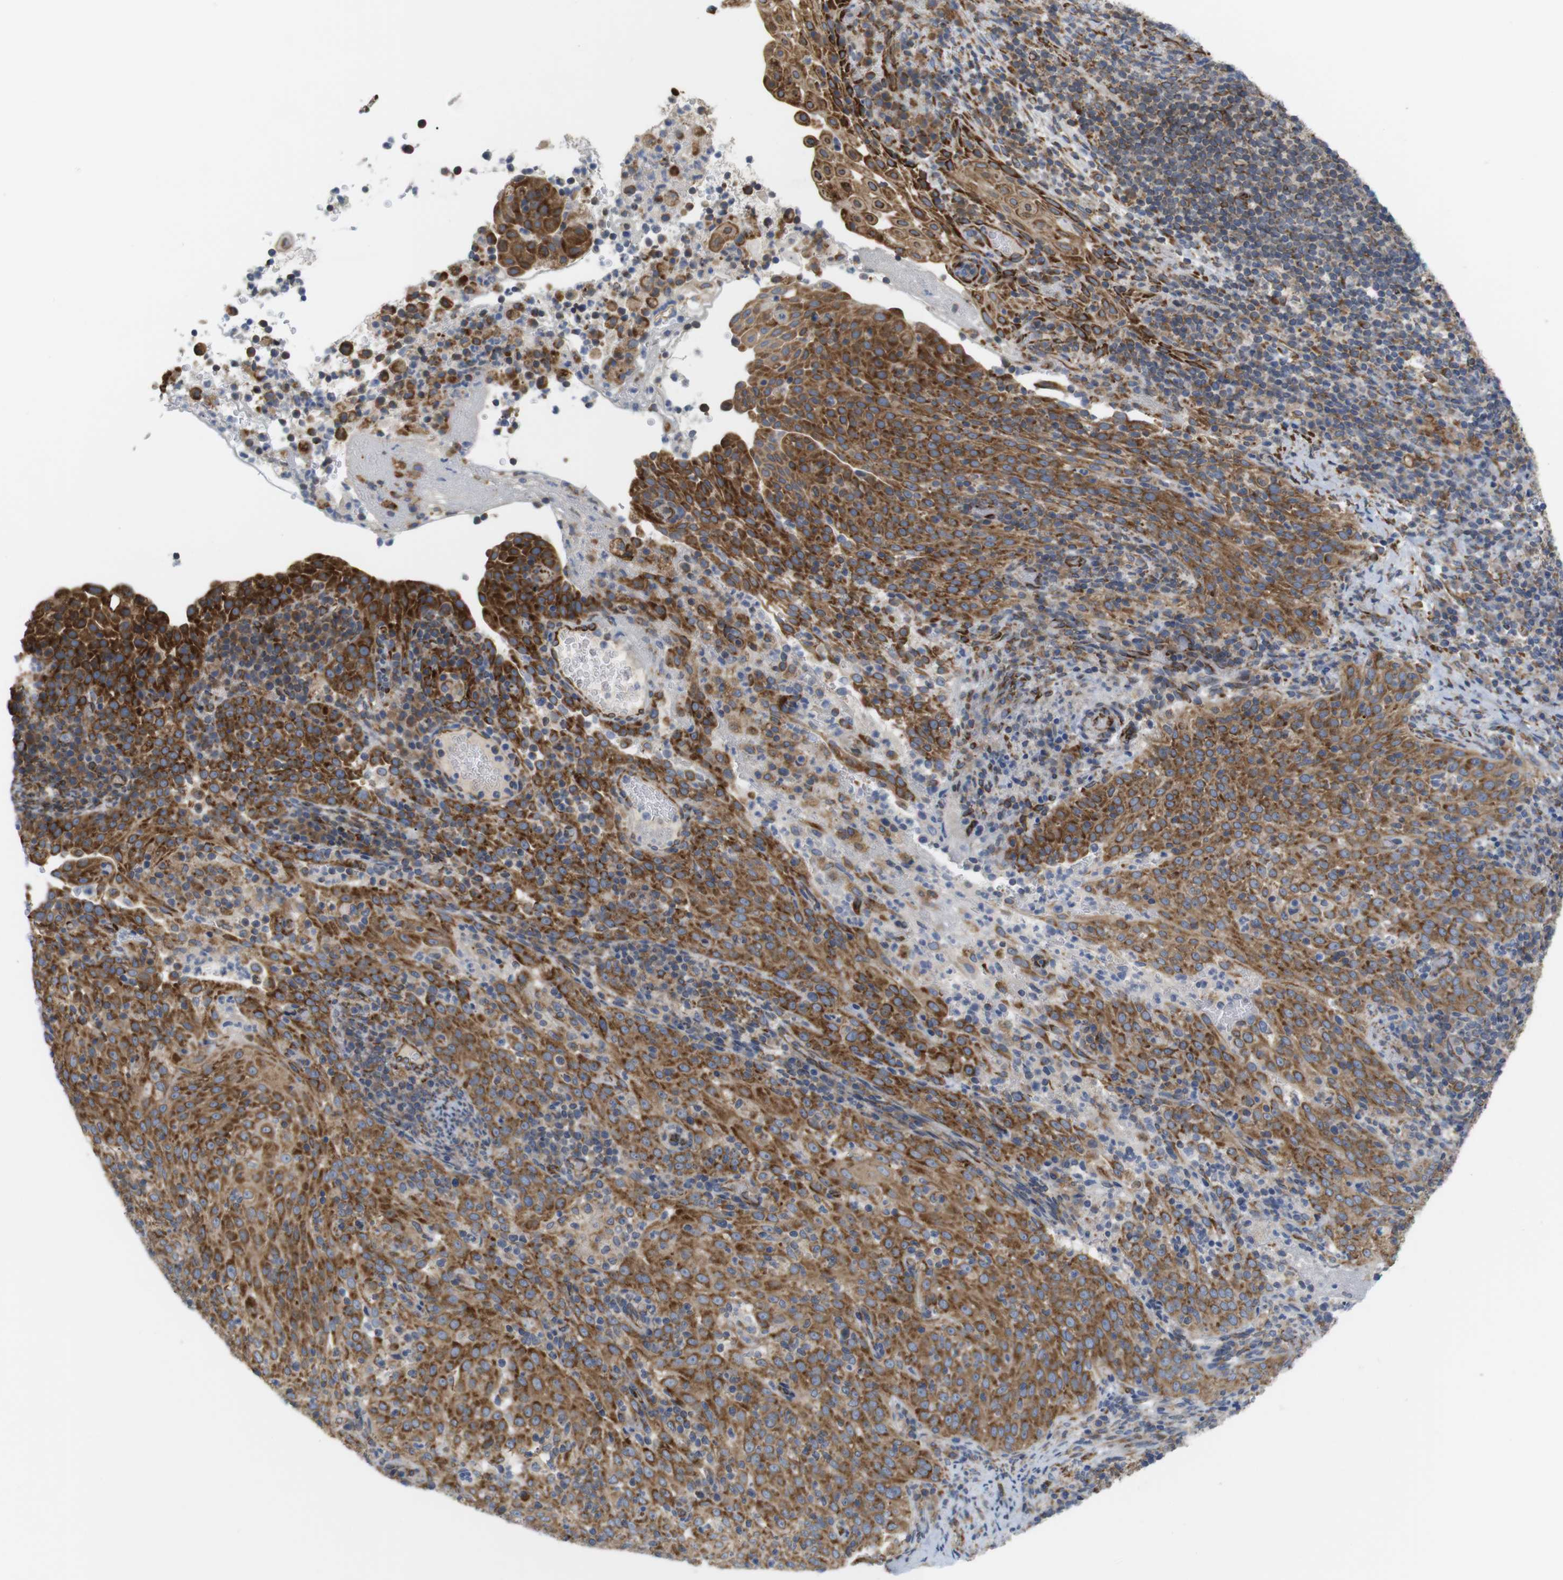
{"staining": {"intensity": "strong", "quantity": ">75%", "location": "cytoplasmic/membranous"}, "tissue": "cervical cancer", "cell_type": "Tumor cells", "image_type": "cancer", "snomed": [{"axis": "morphology", "description": "Squamous cell carcinoma, NOS"}, {"axis": "topography", "description": "Cervix"}], "caption": "DAB (3,3'-diaminobenzidine) immunohistochemical staining of human cervical cancer shows strong cytoplasmic/membranous protein expression in about >75% of tumor cells.", "gene": "PCNX2", "patient": {"sex": "female", "age": 51}}